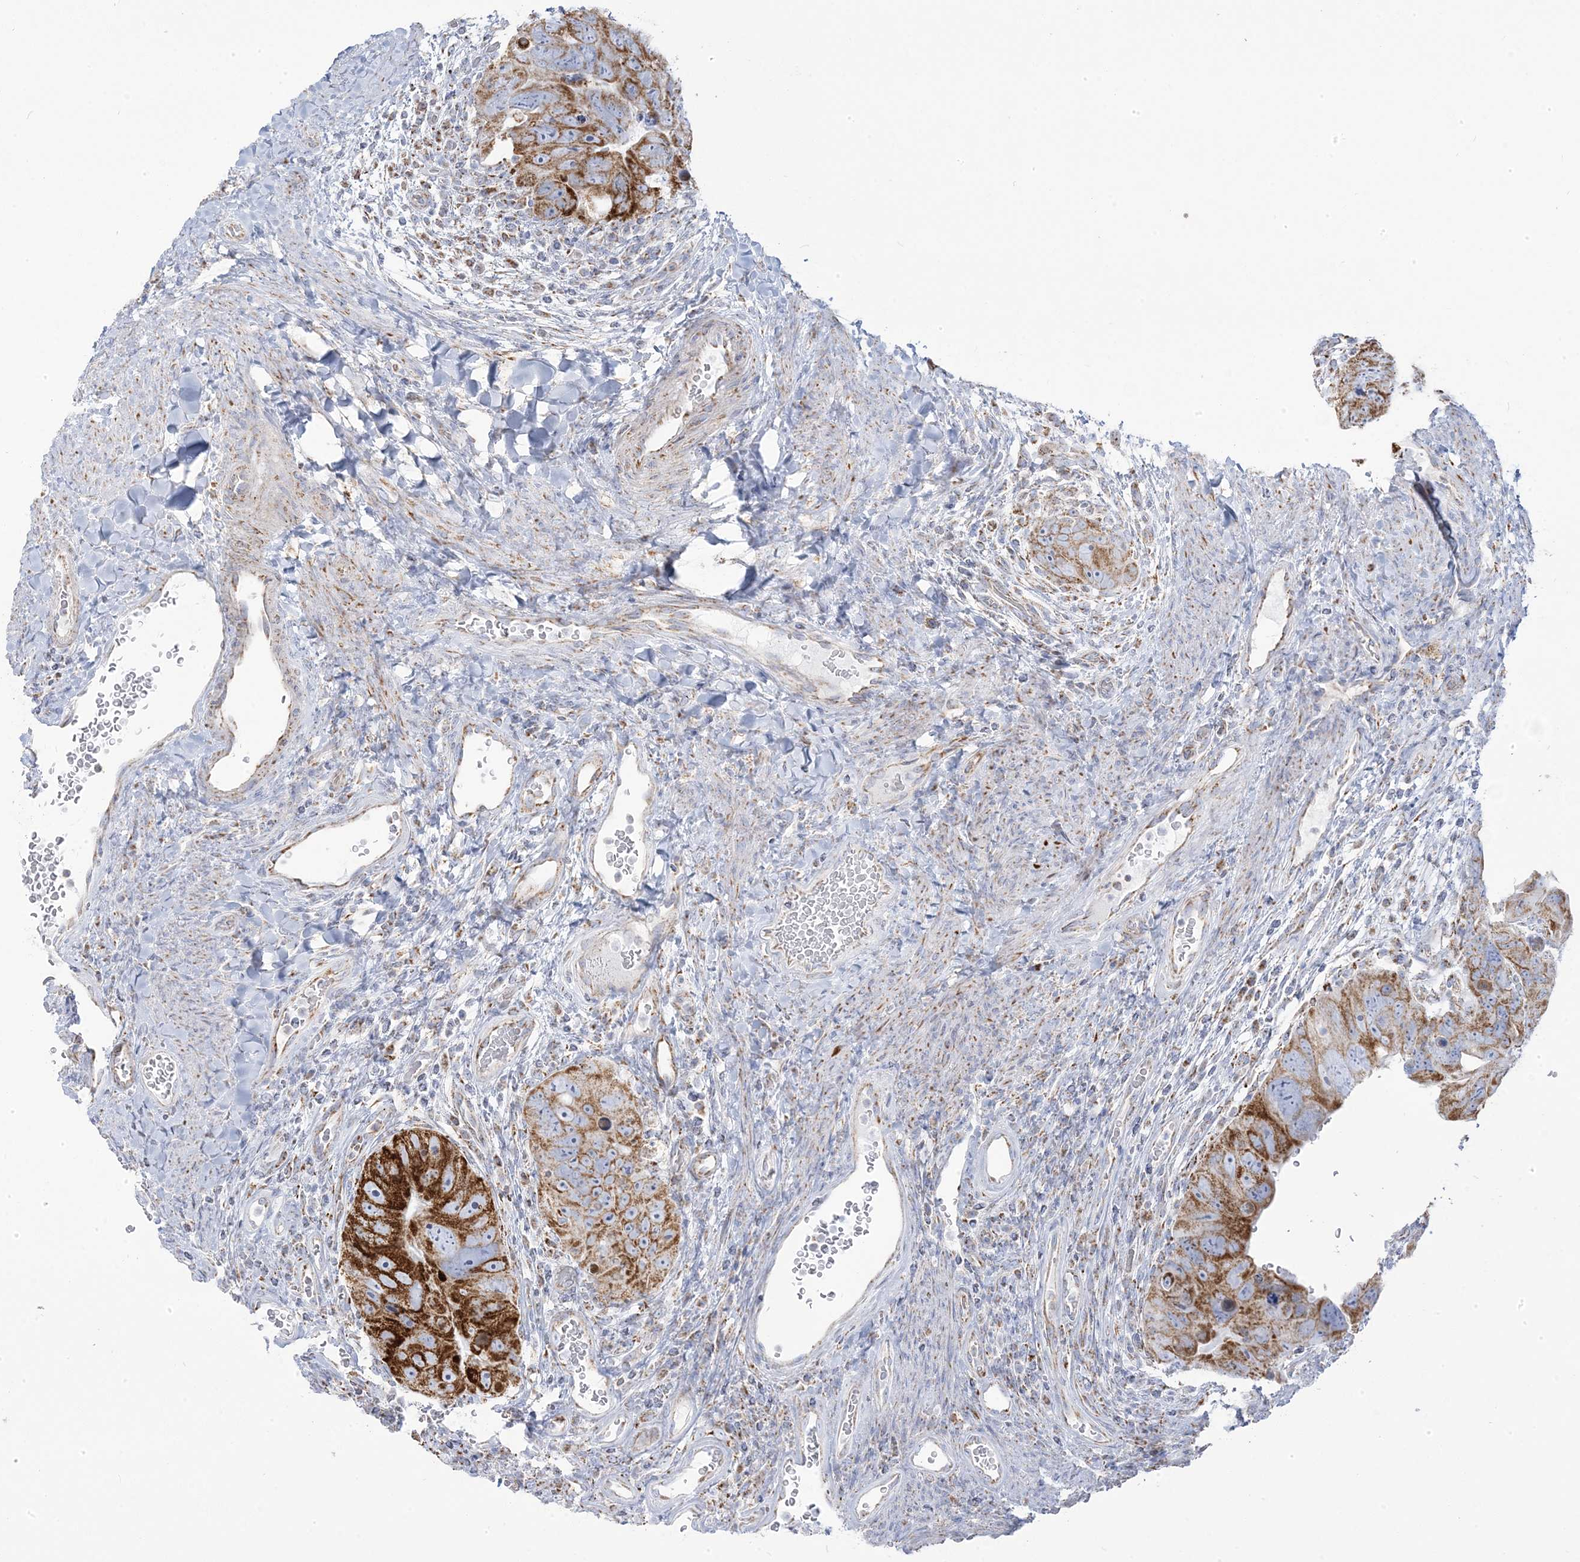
{"staining": {"intensity": "strong", "quantity": ">75%", "location": "cytoplasmic/membranous"}, "tissue": "colorectal cancer", "cell_type": "Tumor cells", "image_type": "cancer", "snomed": [{"axis": "morphology", "description": "Adenocarcinoma, NOS"}, {"axis": "topography", "description": "Rectum"}], "caption": "This histopathology image reveals IHC staining of adenocarcinoma (colorectal), with high strong cytoplasmic/membranous staining in about >75% of tumor cells.", "gene": "PCCB", "patient": {"sex": "male", "age": 59}}